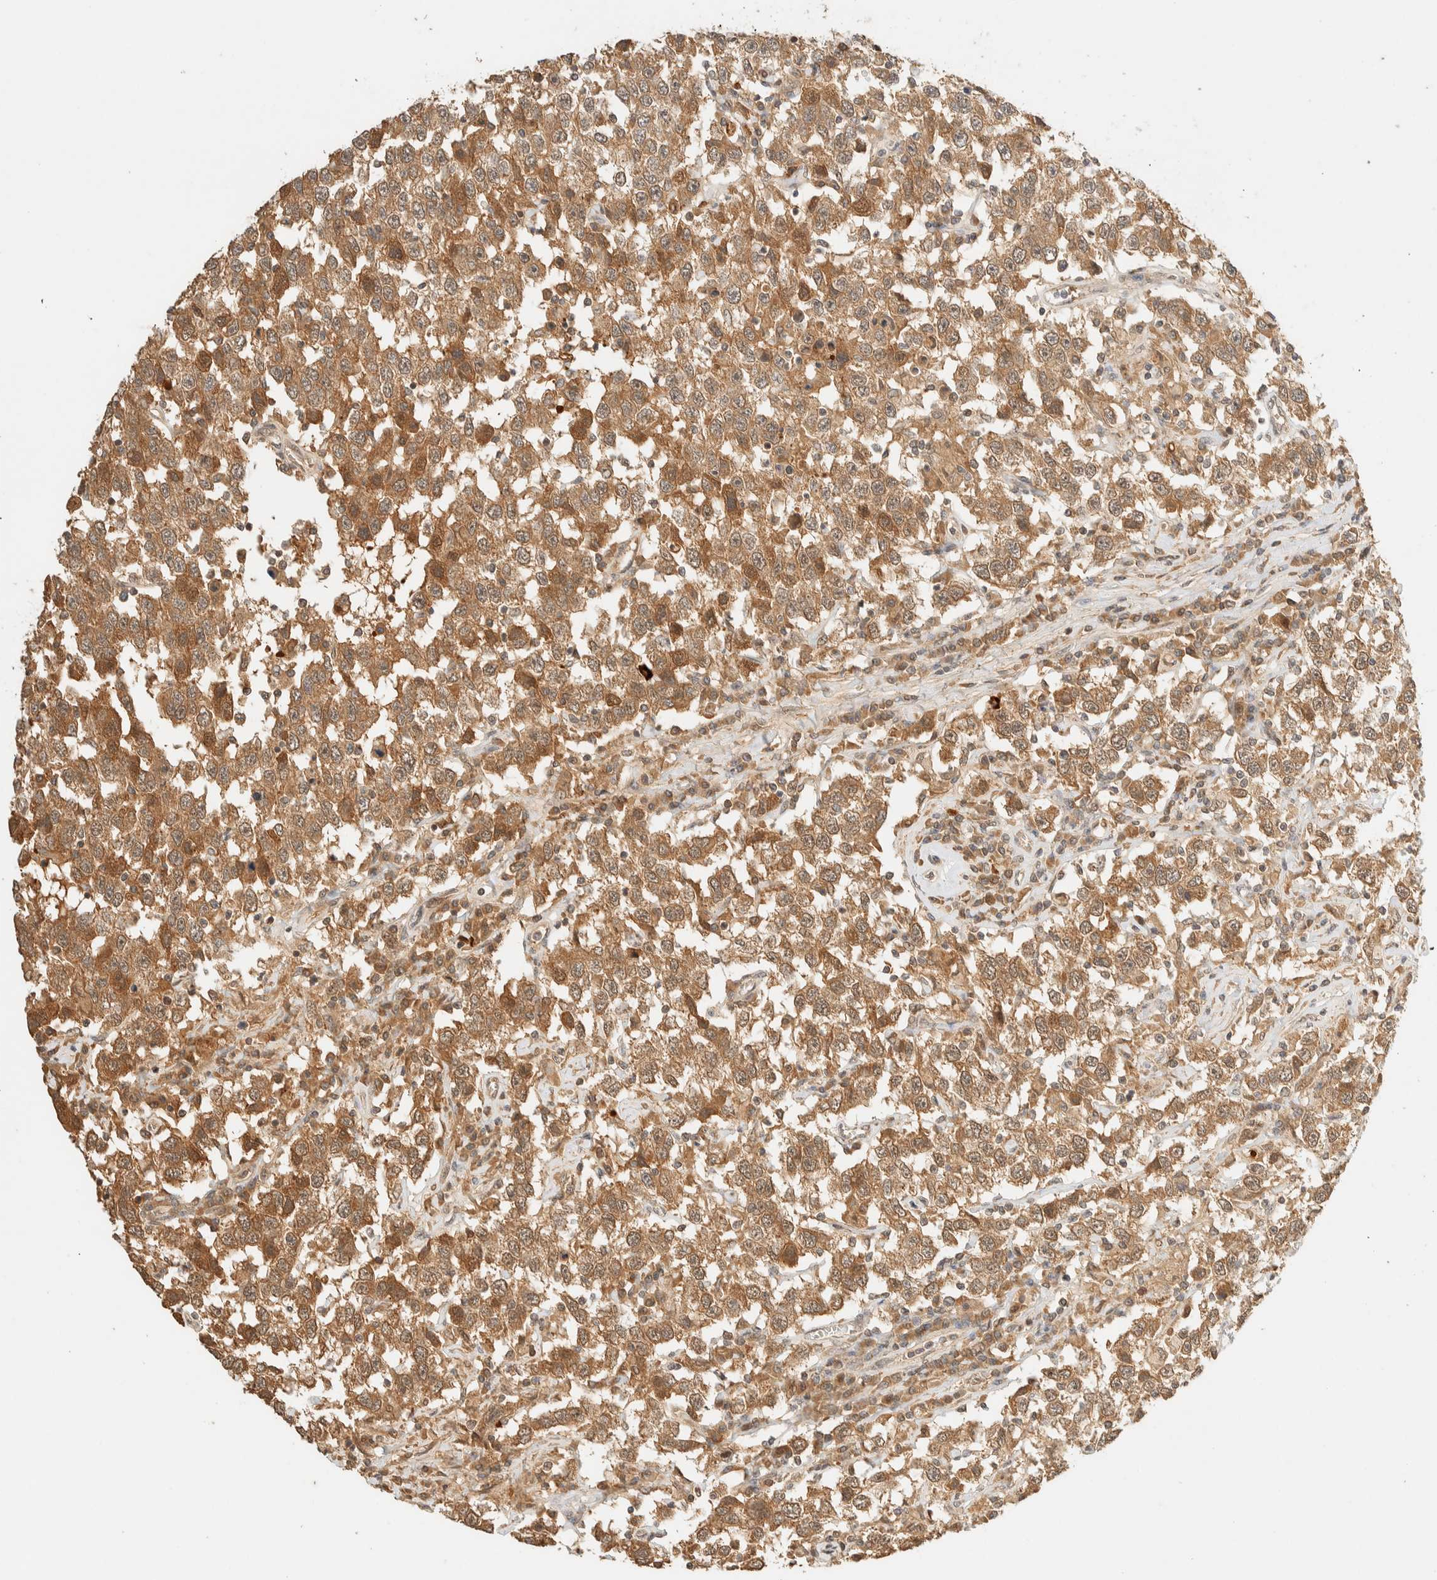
{"staining": {"intensity": "moderate", "quantity": ">75%", "location": "cytoplasmic/membranous"}, "tissue": "testis cancer", "cell_type": "Tumor cells", "image_type": "cancer", "snomed": [{"axis": "morphology", "description": "Seminoma, NOS"}, {"axis": "topography", "description": "Testis"}], "caption": "Protein expression analysis of testis seminoma exhibits moderate cytoplasmic/membranous staining in approximately >75% of tumor cells.", "gene": "ZBTB34", "patient": {"sex": "male", "age": 41}}